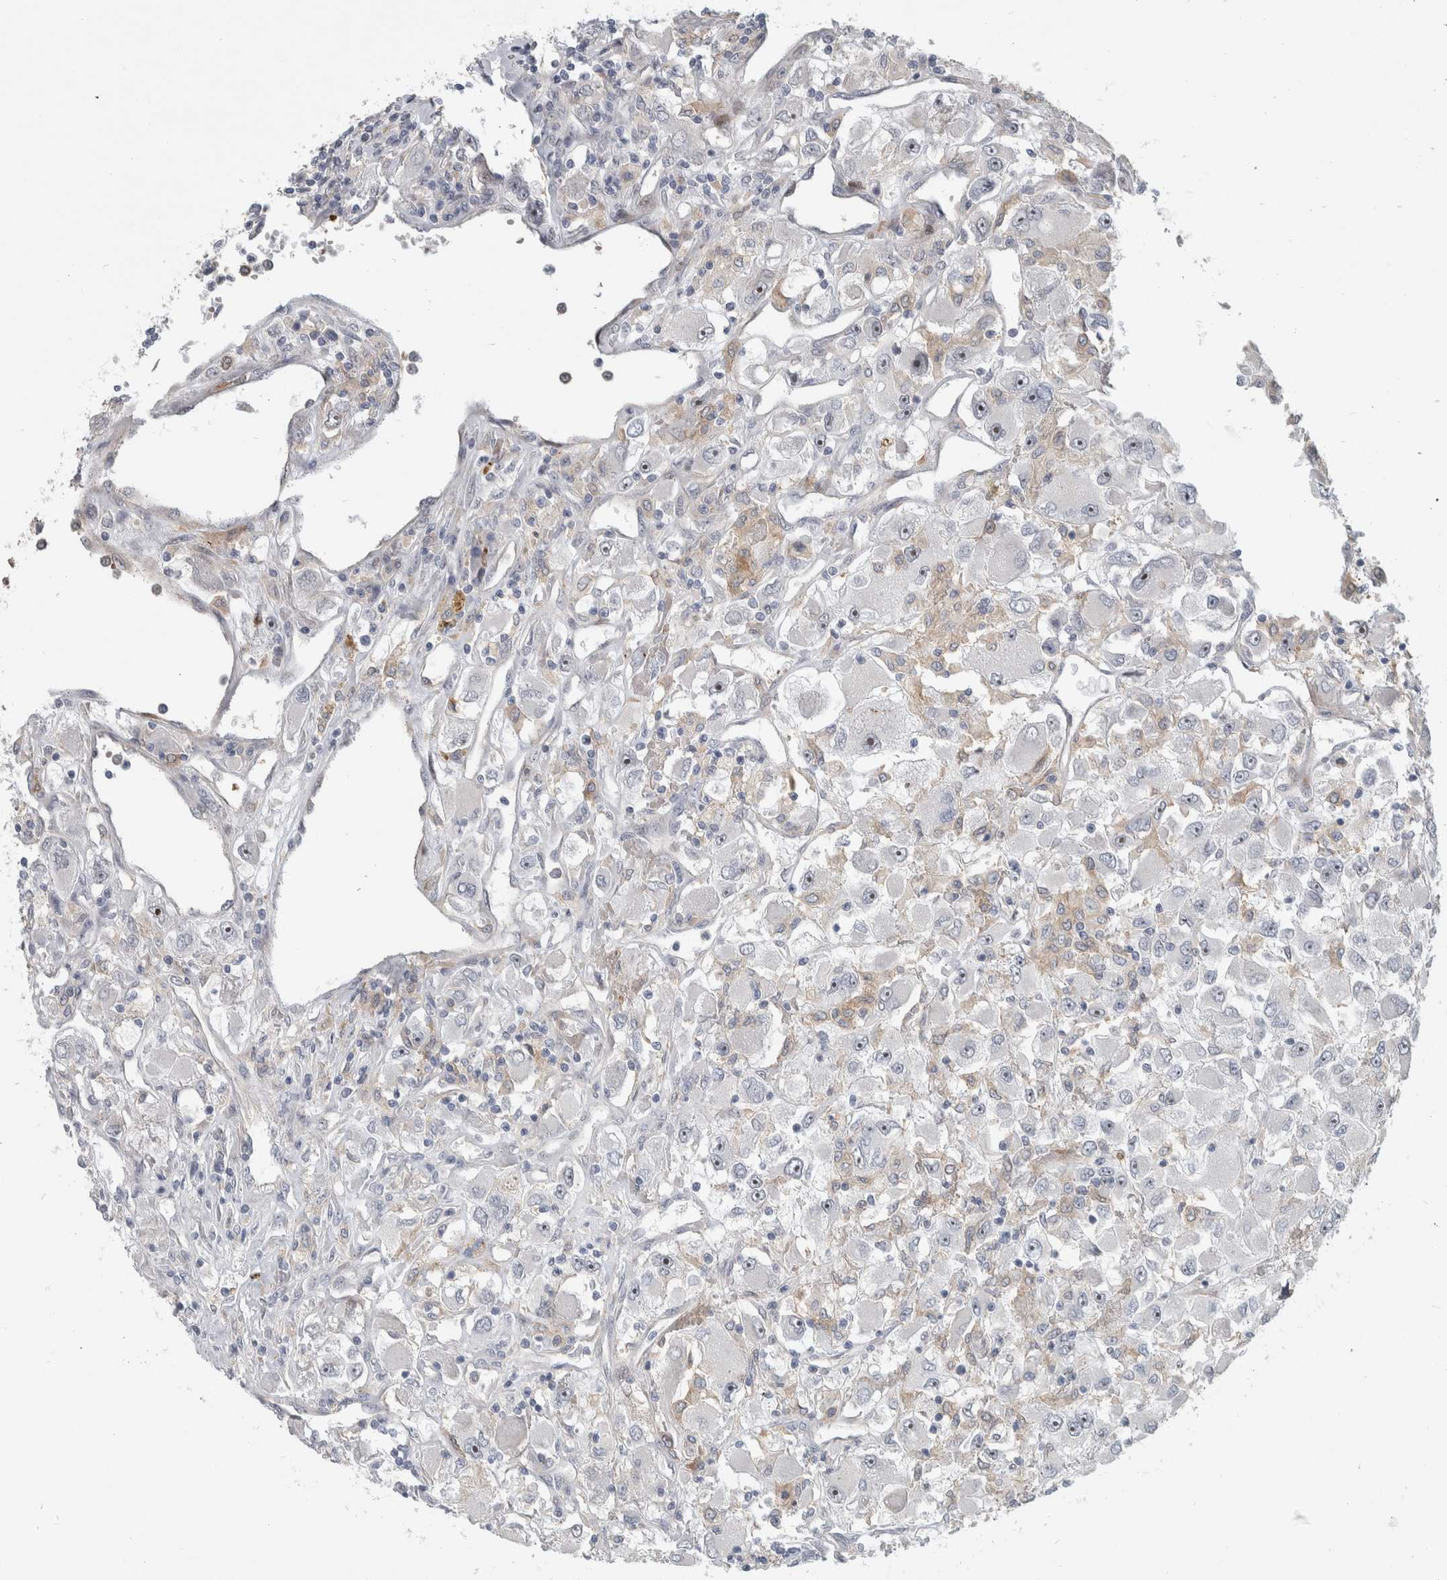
{"staining": {"intensity": "weak", "quantity": "<25%", "location": "nuclear"}, "tissue": "renal cancer", "cell_type": "Tumor cells", "image_type": "cancer", "snomed": [{"axis": "morphology", "description": "Adenocarcinoma, NOS"}, {"axis": "topography", "description": "Kidney"}], "caption": "Renal cancer was stained to show a protein in brown. There is no significant staining in tumor cells. (Brightfield microscopy of DAB (3,3'-diaminobenzidine) IHC at high magnification).", "gene": "MSL1", "patient": {"sex": "female", "age": 52}}